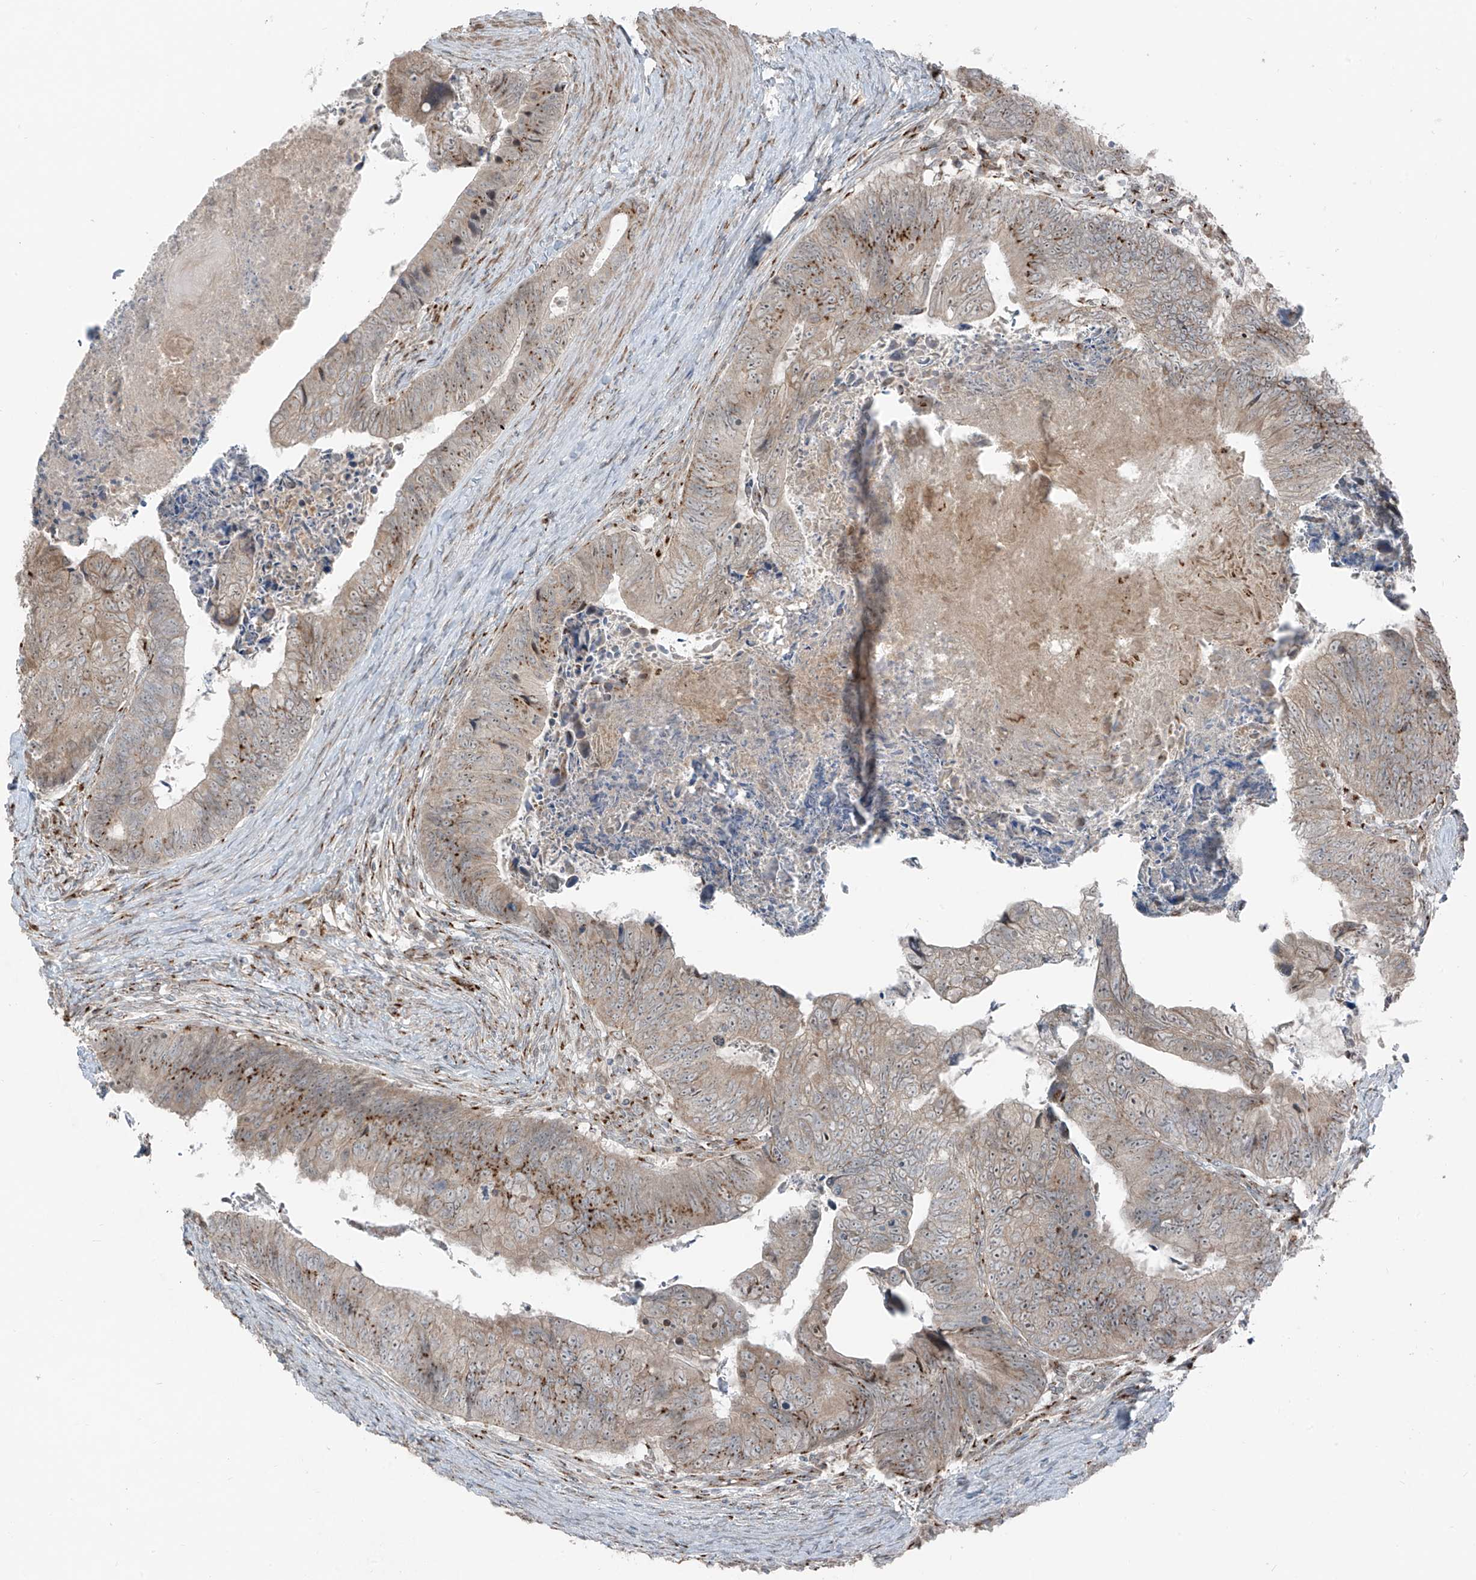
{"staining": {"intensity": "moderate", "quantity": ">75%", "location": "cytoplasmic/membranous"}, "tissue": "colorectal cancer", "cell_type": "Tumor cells", "image_type": "cancer", "snomed": [{"axis": "morphology", "description": "Adenocarcinoma, NOS"}, {"axis": "topography", "description": "Colon"}], "caption": "Immunohistochemistry (IHC) of colorectal adenocarcinoma displays medium levels of moderate cytoplasmic/membranous staining in about >75% of tumor cells.", "gene": "ERLEC1", "patient": {"sex": "female", "age": 67}}